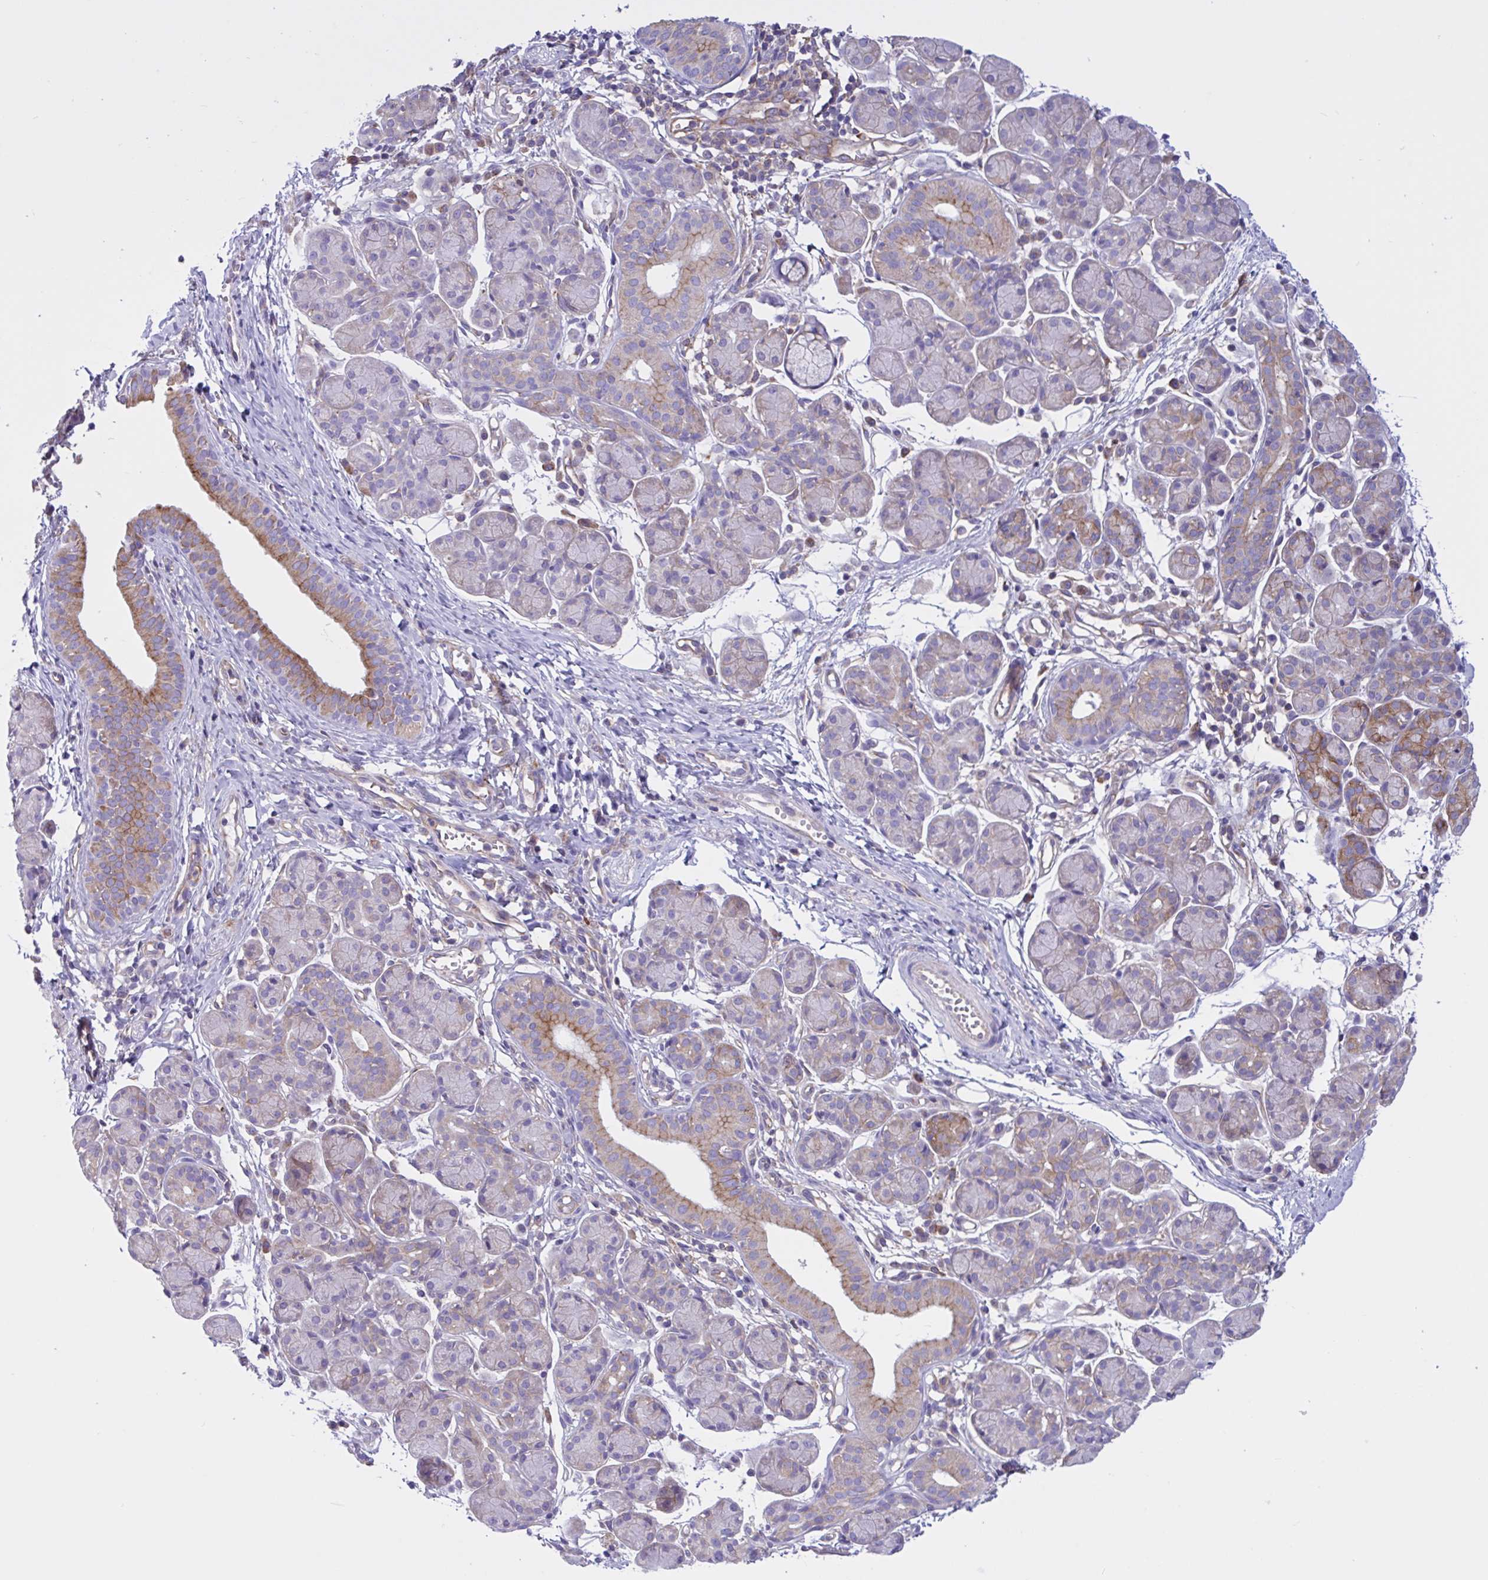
{"staining": {"intensity": "moderate", "quantity": "<25%", "location": "cytoplasmic/membranous"}, "tissue": "salivary gland", "cell_type": "Glandular cells", "image_type": "normal", "snomed": [{"axis": "morphology", "description": "Normal tissue, NOS"}, {"axis": "morphology", "description": "Inflammation, NOS"}, {"axis": "topography", "description": "Lymph node"}, {"axis": "topography", "description": "Salivary gland"}], "caption": "High-magnification brightfield microscopy of normal salivary gland stained with DAB (3,3'-diaminobenzidine) (brown) and counterstained with hematoxylin (blue). glandular cells exhibit moderate cytoplasmic/membranous positivity is identified in approximately<25% of cells.", "gene": "OR51M1", "patient": {"sex": "male", "age": 3}}